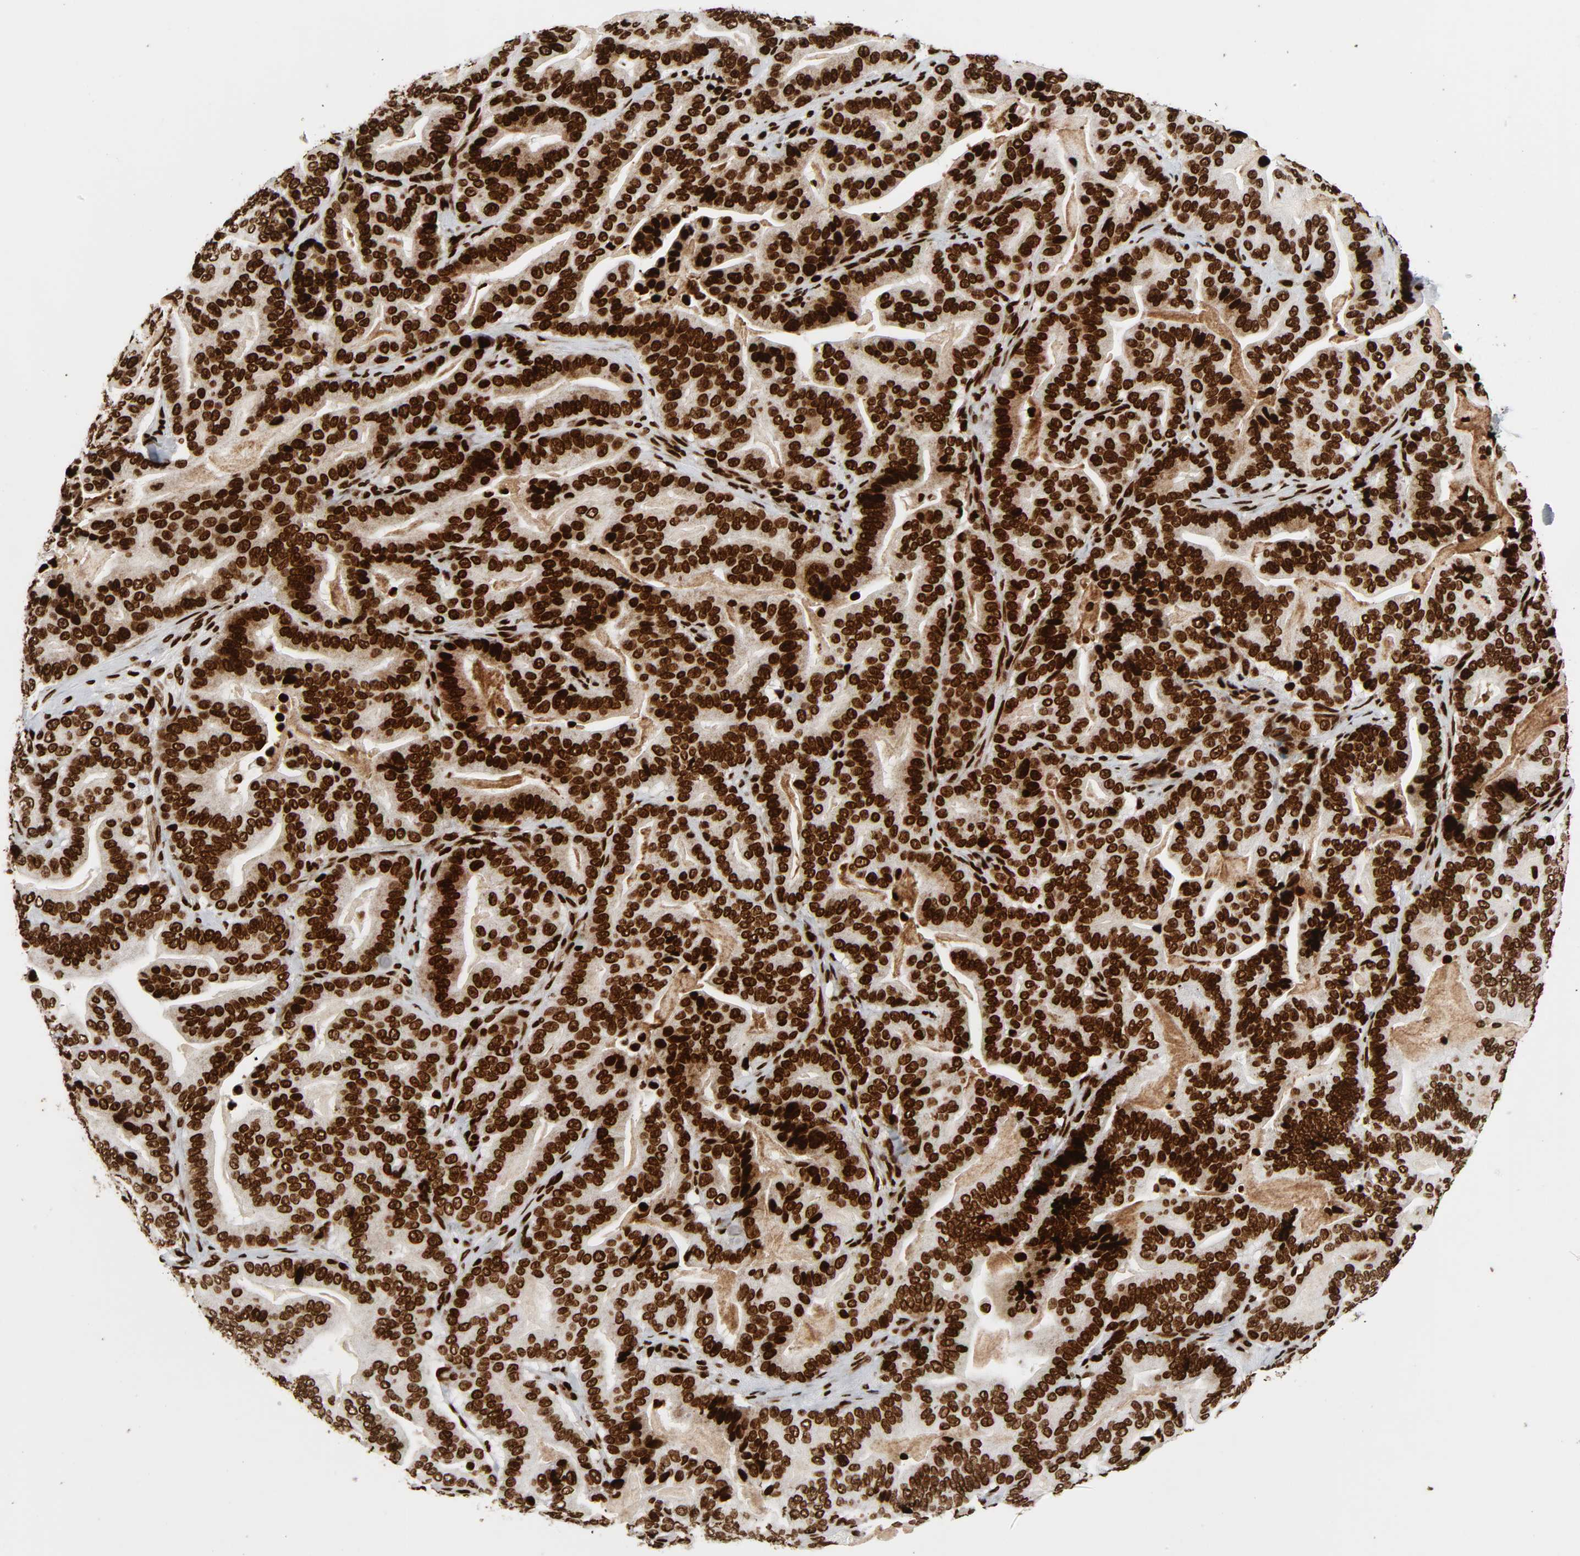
{"staining": {"intensity": "strong", "quantity": ">75%", "location": "nuclear"}, "tissue": "pancreatic cancer", "cell_type": "Tumor cells", "image_type": "cancer", "snomed": [{"axis": "morphology", "description": "Adenocarcinoma, NOS"}, {"axis": "topography", "description": "Pancreas"}], "caption": "Pancreatic cancer (adenocarcinoma) was stained to show a protein in brown. There is high levels of strong nuclear staining in about >75% of tumor cells.", "gene": "RXRA", "patient": {"sex": "male", "age": 63}}